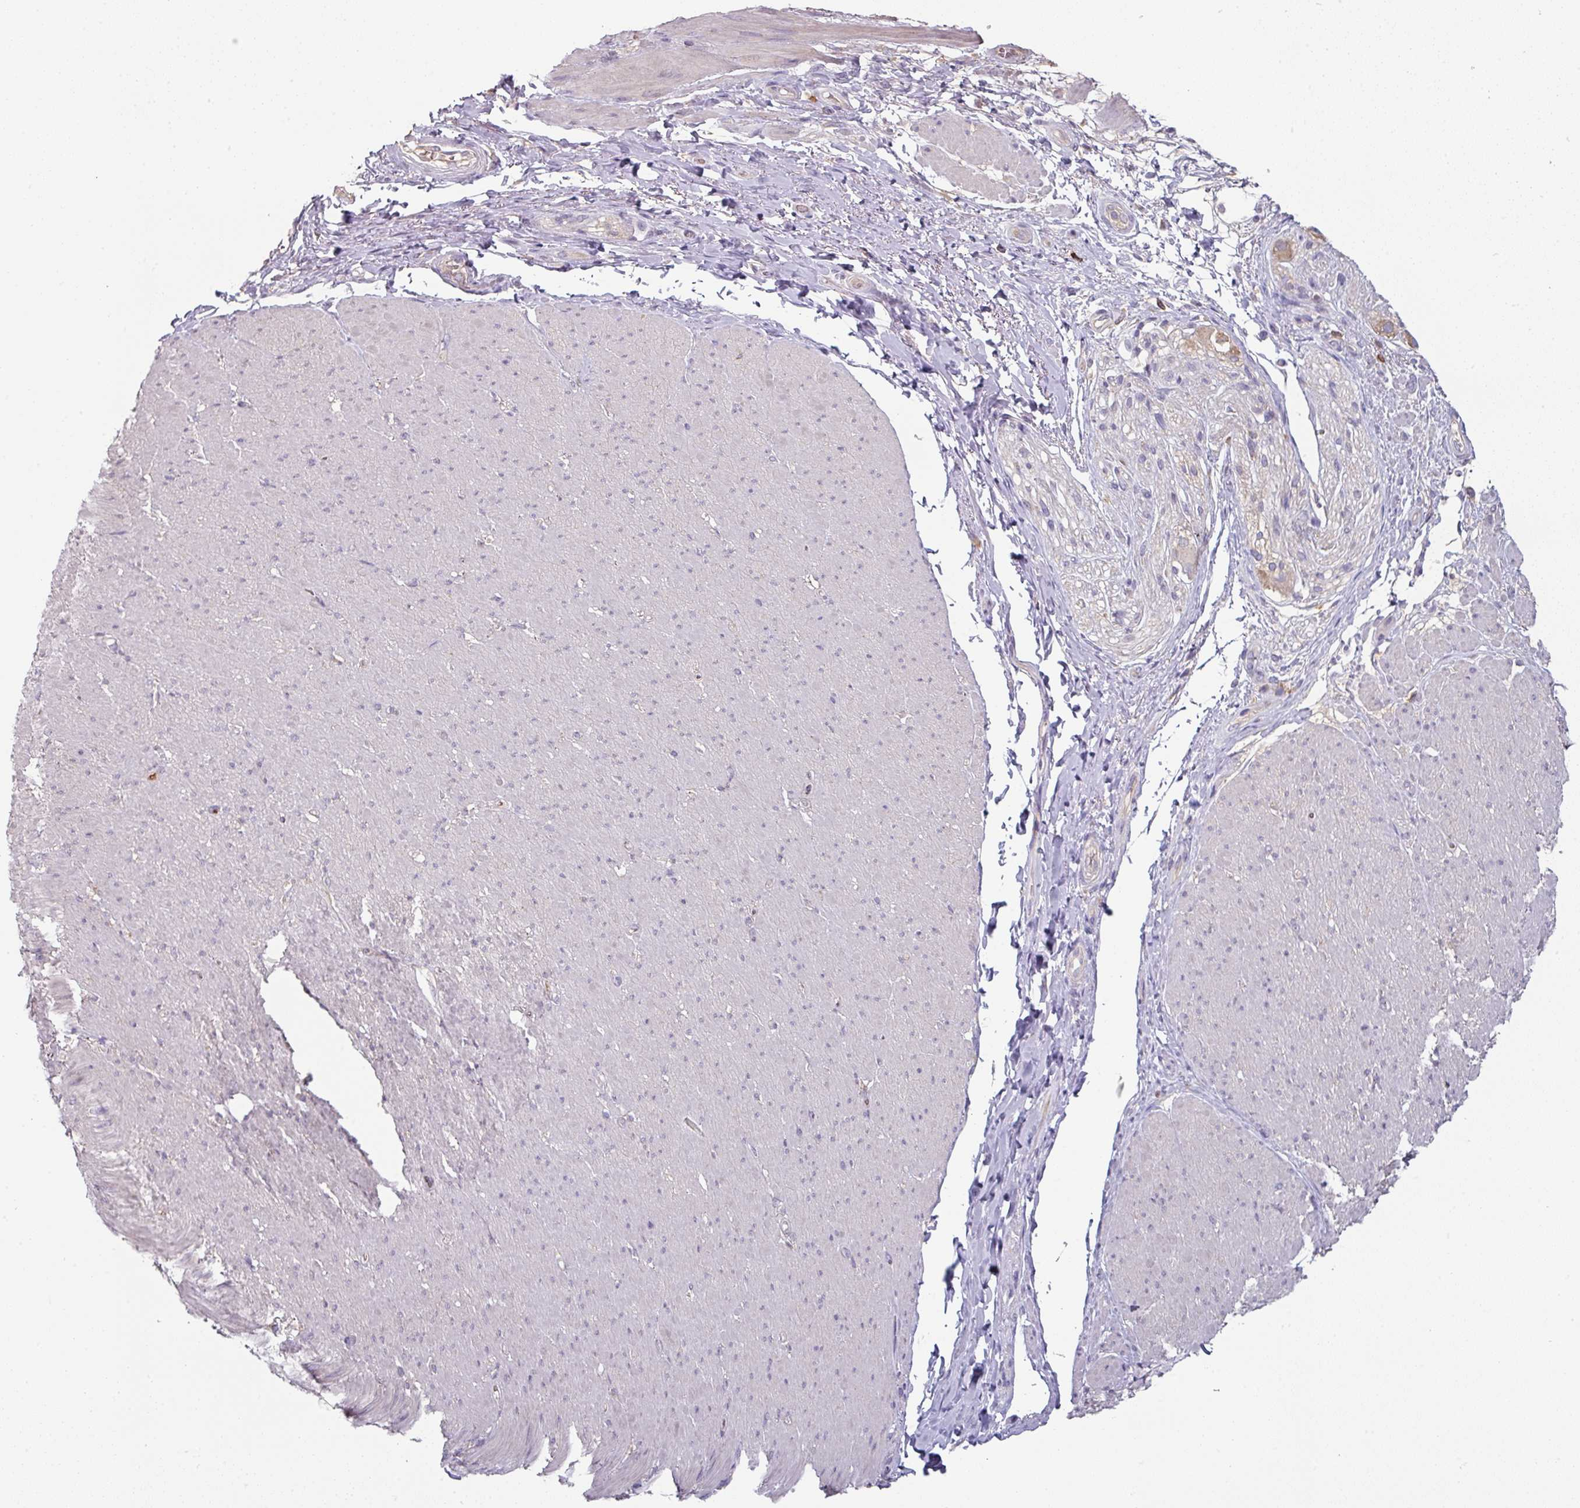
{"staining": {"intensity": "negative", "quantity": "none", "location": "none"}, "tissue": "smooth muscle", "cell_type": "Smooth muscle cells", "image_type": "normal", "snomed": [{"axis": "morphology", "description": "Normal tissue, NOS"}, {"axis": "topography", "description": "Smooth muscle"}, {"axis": "topography", "description": "Rectum"}], "caption": "An image of human smooth muscle is negative for staining in smooth muscle cells. (DAB (3,3'-diaminobenzidine) IHC, high magnification).", "gene": "CD3G", "patient": {"sex": "male", "age": 53}}